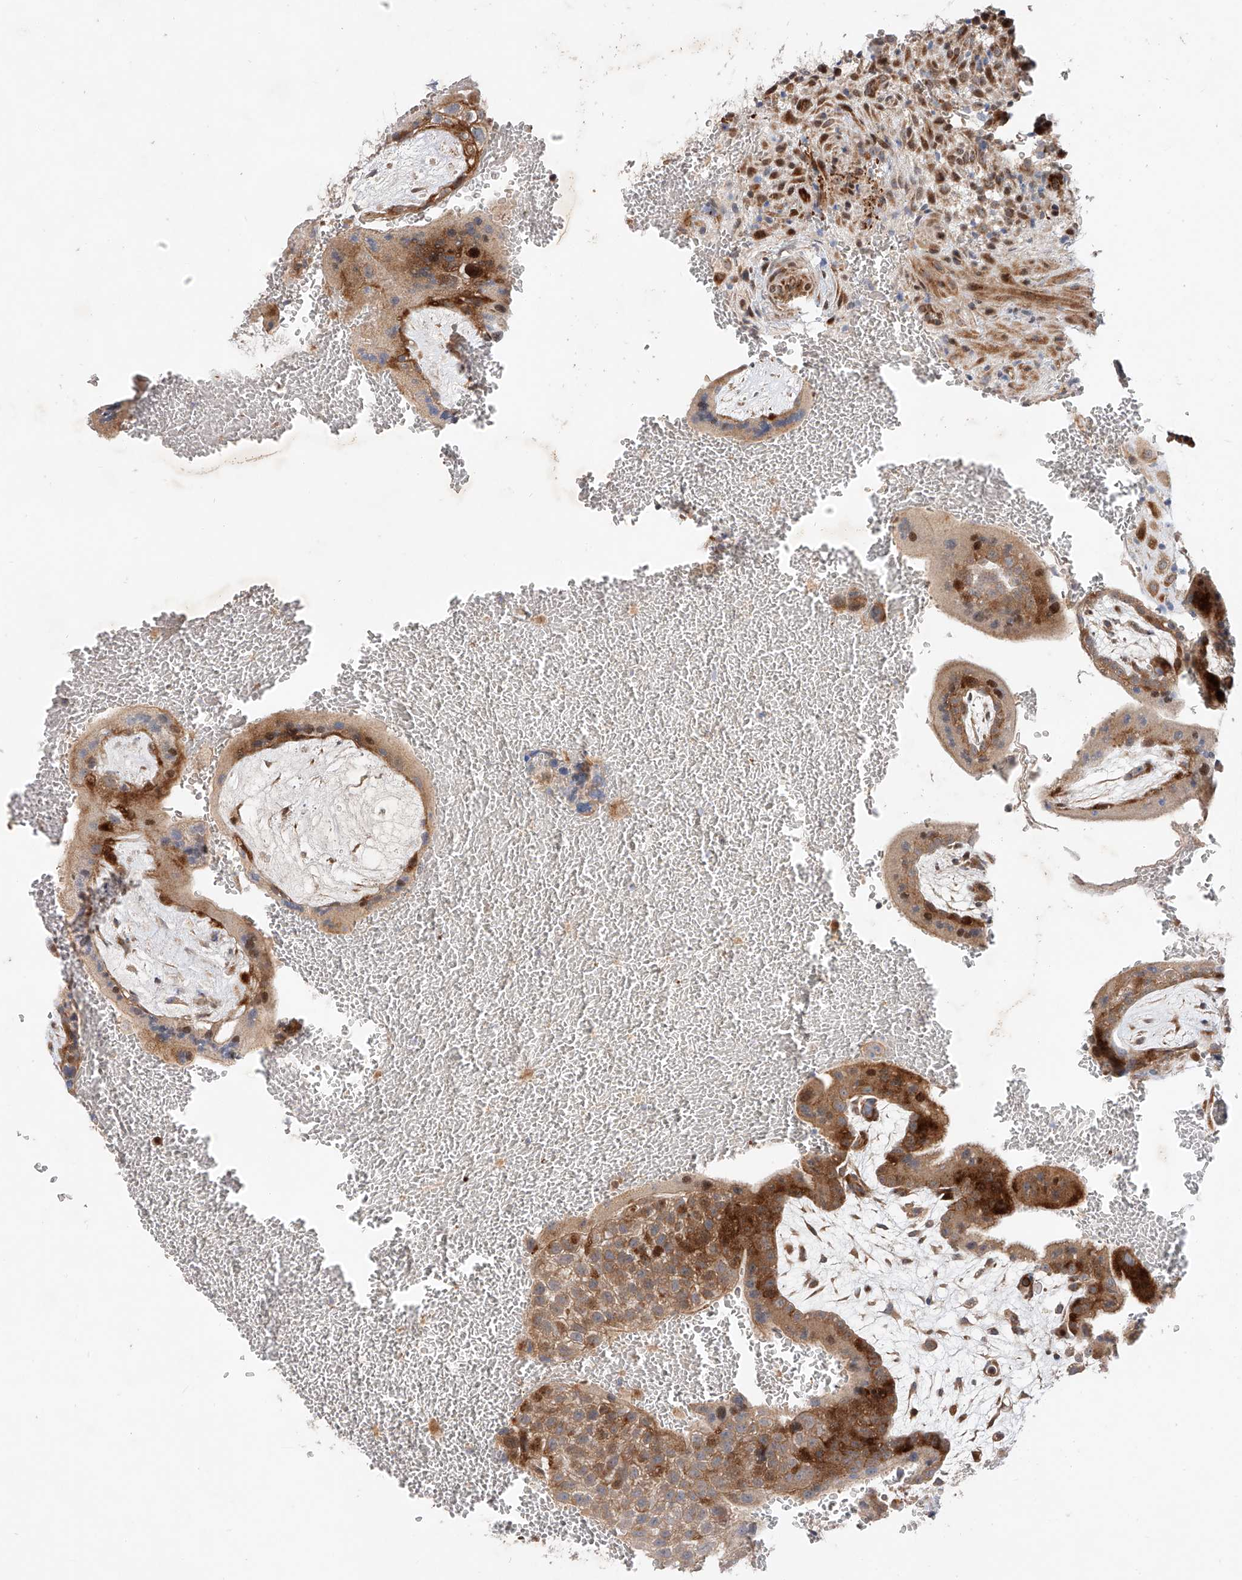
{"staining": {"intensity": "moderate", "quantity": "25%-75%", "location": "cytoplasmic/membranous"}, "tissue": "placenta", "cell_type": "Trophoblastic cells", "image_type": "normal", "snomed": [{"axis": "morphology", "description": "Normal tissue, NOS"}, {"axis": "topography", "description": "Placenta"}], "caption": "Placenta stained for a protein (brown) shows moderate cytoplasmic/membranous positive staining in approximately 25%-75% of trophoblastic cells.", "gene": "USF3", "patient": {"sex": "female", "age": 35}}